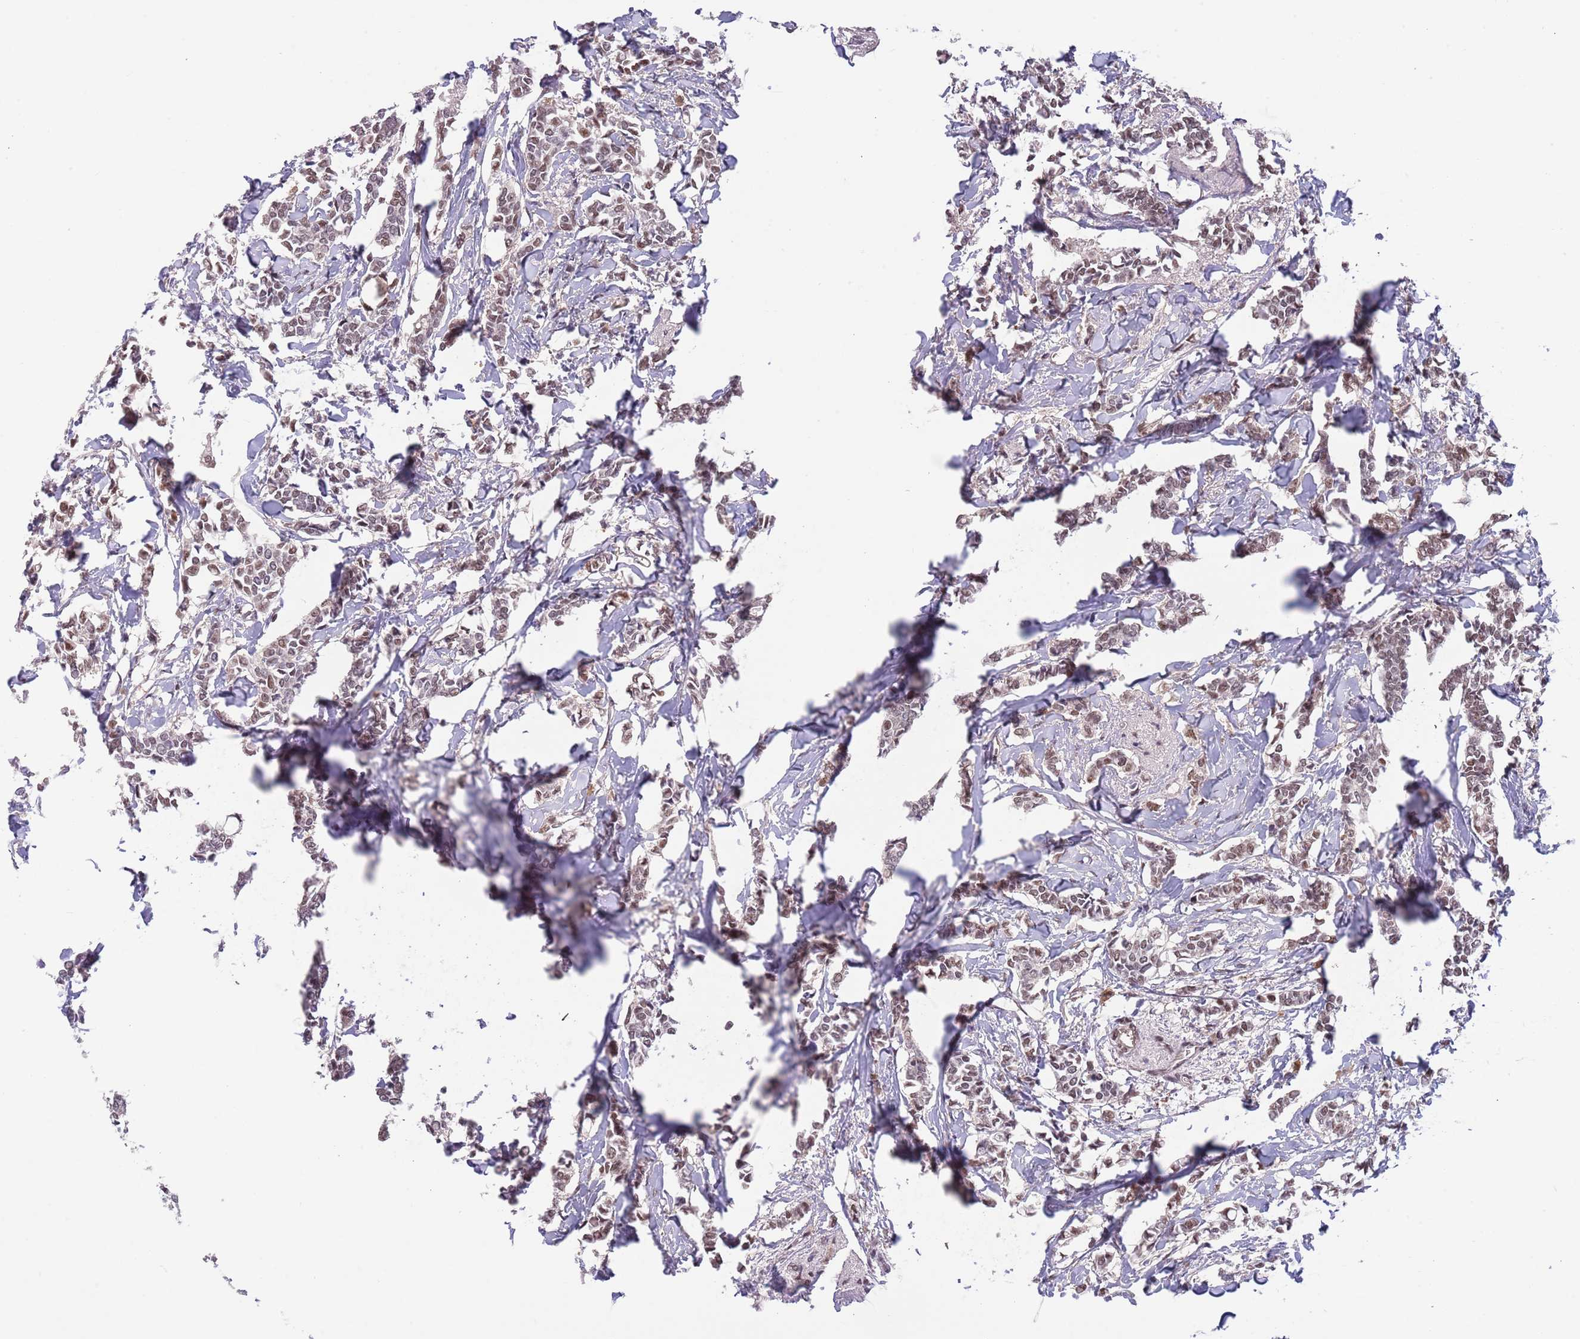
{"staining": {"intensity": "moderate", "quantity": ">75%", "location": "nuclear"}, "tissue": "breast cancer", "cell_type": "Tumor cells", "image_type": "cancer", "snomed": [{"axis": "morphology", "description": "Duct carcinoma"}, {"axis": "topography", "description": "Breast"}], "caption": "Immunohistochemistry (IHC) of human breast intraductal carcinoma displays medium levels of moderate nuclear positivity in approximately >75% of tumor cells. The staining was performed using DAB (3,3'-diaminobenzidine), with brown indicating positive protein expression. Nuclei are stained blue with hematoxylin.", "gene": "ZBTB7A", "patient": {"sex": "female", "age": 41}}